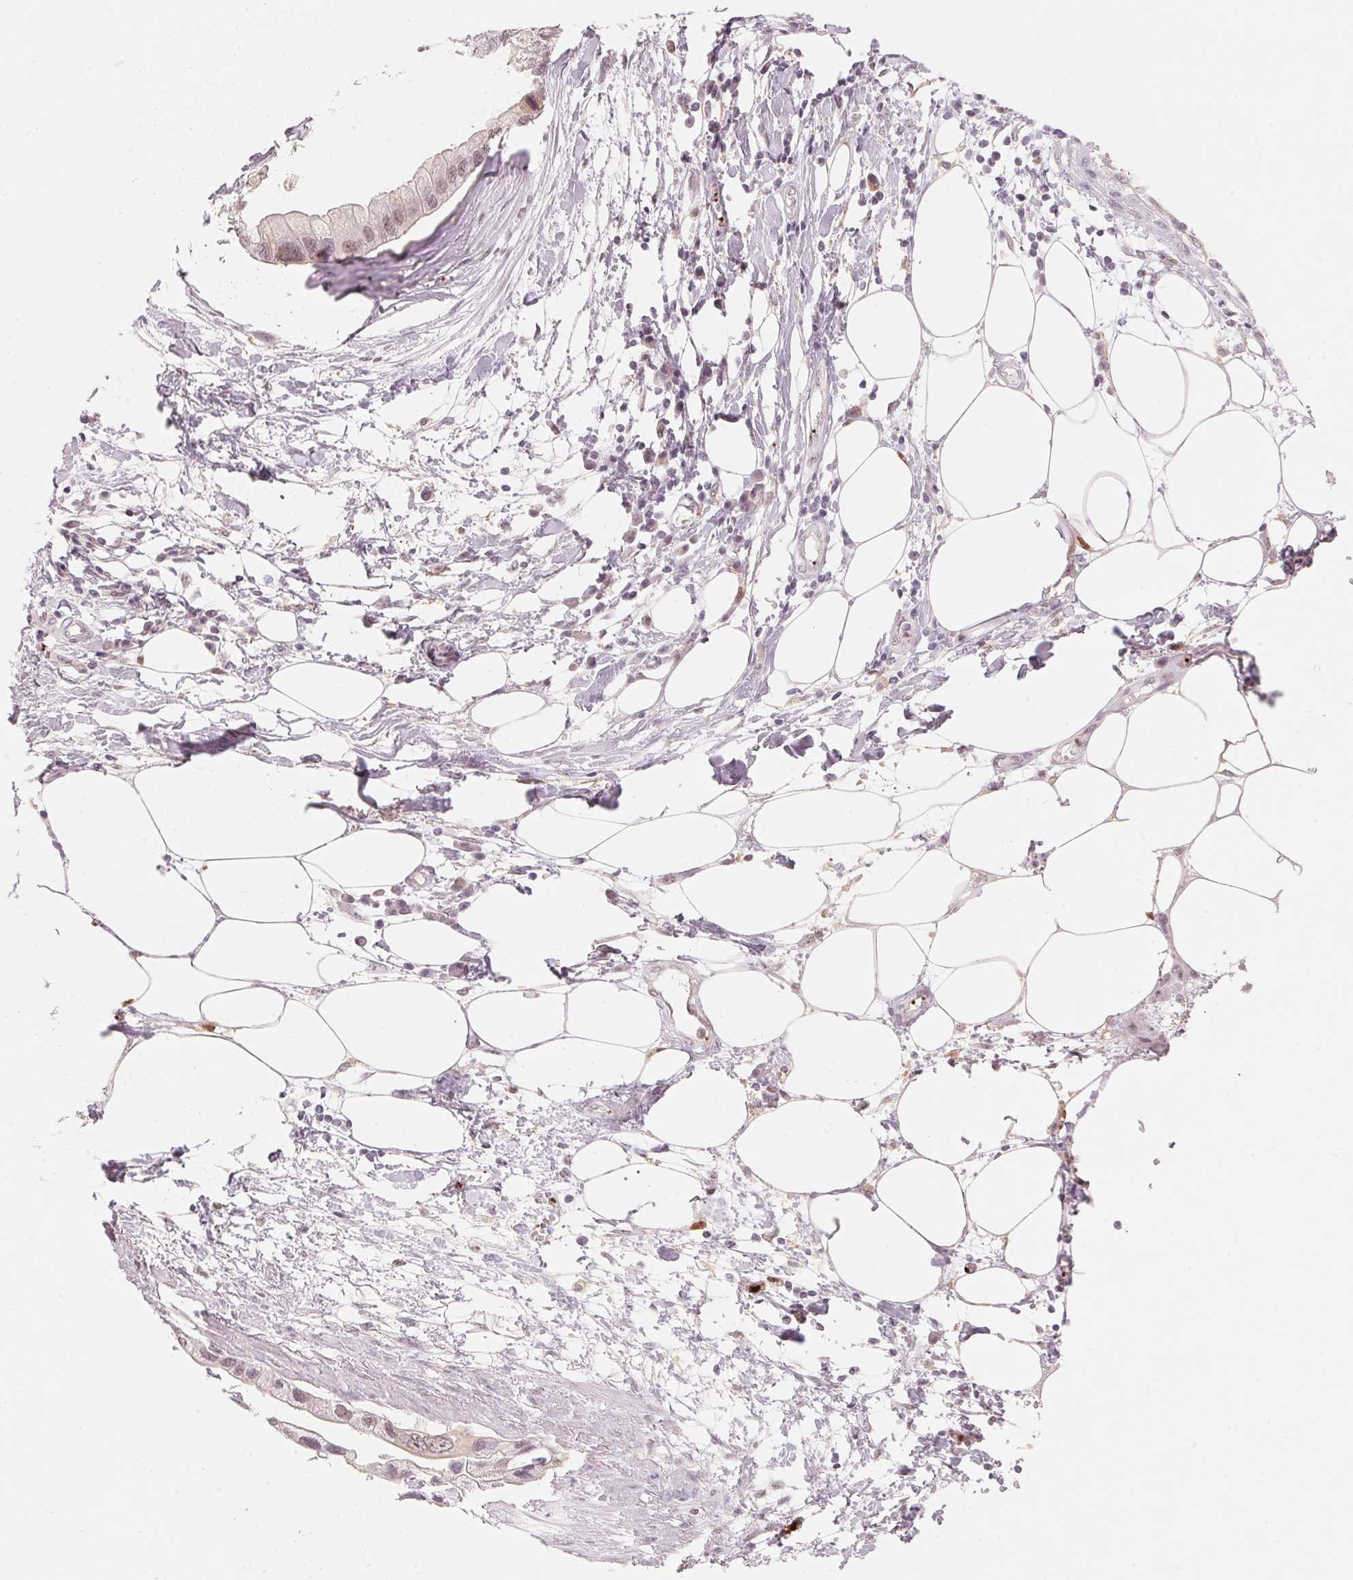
{"staining": {"intensity": "negative", "quantity": "none", "location": "none"}, "tissue": "pancreatic cancer", "cell_type": "Tumor cells", "image_type": "cancer", "snomed": [{"axis": "morphology", "description": "Adenocarcinoma, NOS"}, {"axis": "topography", "description": "Pancreas"}], "caption": "An image of pancreatic adenocarcinoma stained for a protein displays no brown staining in tumor cells. The staining was performed using DAB to visualize the protein expression in brown, while the nuclei were stained in blue with hematoxylin (Magnification: 20x).", "gene": "ARHGAP22", "patient": {"sex": "female", "age": 73}}